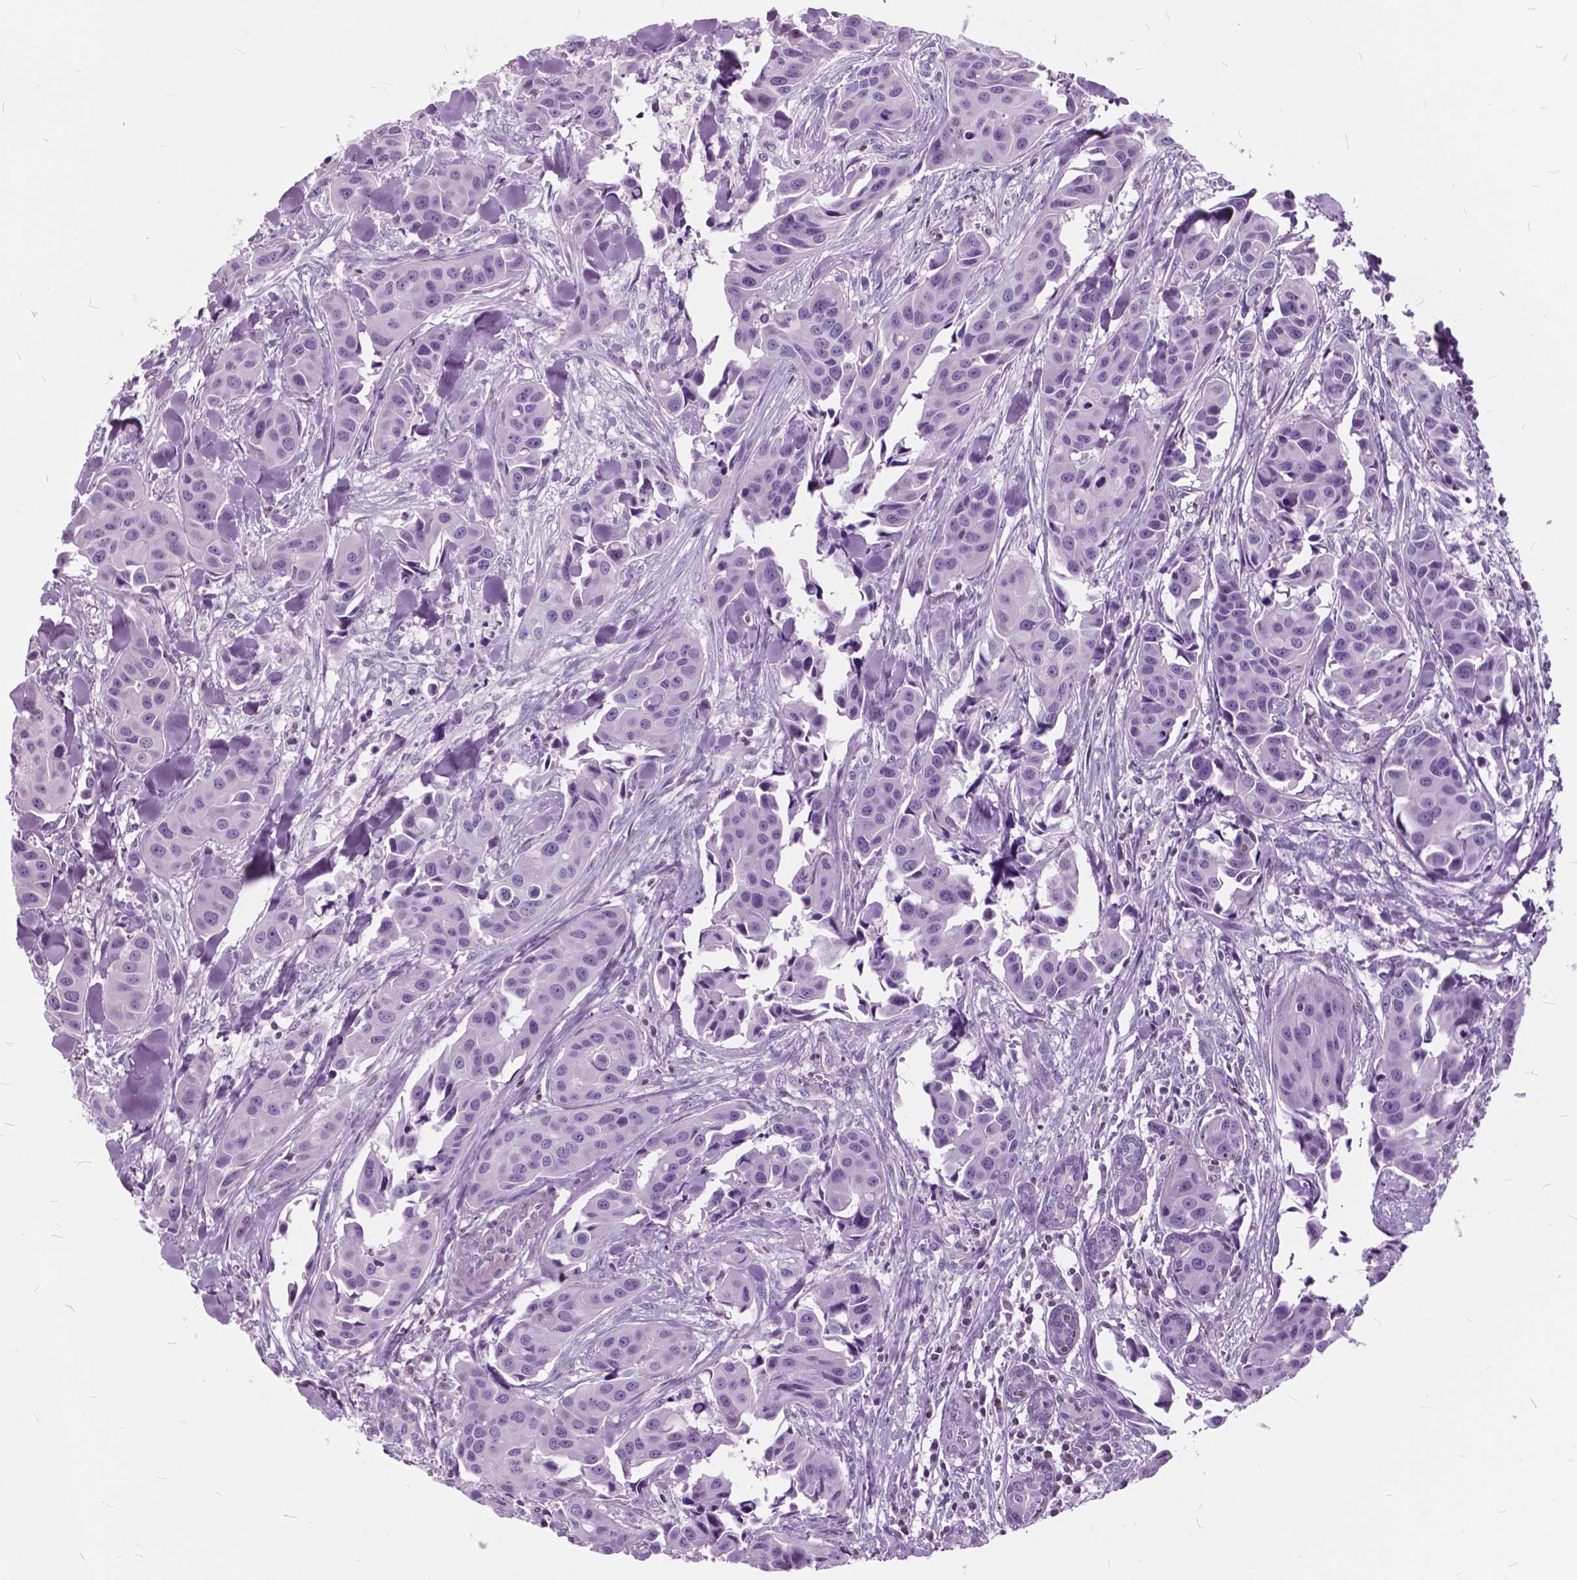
{"staining": {"intensity": "negative", "quantity": "none", "location": "none"}, "tissue": "head and neck cancer", "cell_type": "Tumor cells", "image_type": "cancer", "snomed": [{"axis": "morphology", "description": "Adenocarcinoma, NOS"}, {"axis": "topography", "description": "Head-Neck"}], "caption": "An immunohistochemistry (IHC) histopathology image of head and neck adenocarcinoma is shown. There is no staining in tumor cells of head and neck adenocarcinoma. (DAB immunohistochemistry with hematoxylin counter stain).", "gene": "SP140", "patient": {"sex": "male", "age": 76}}